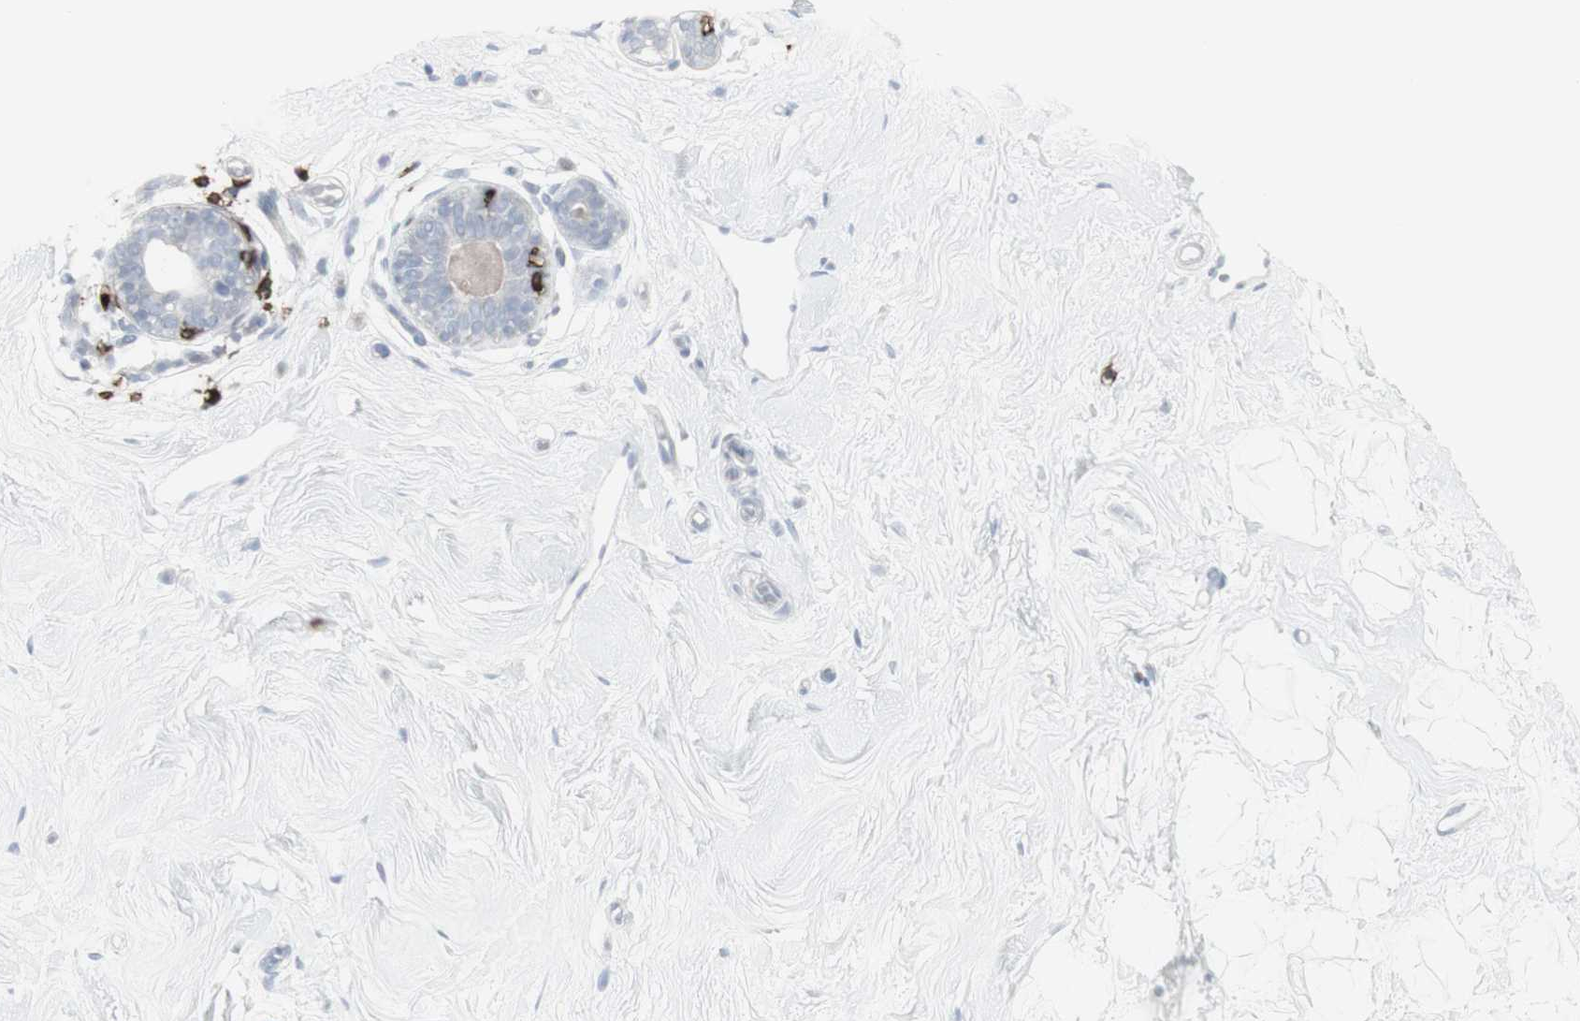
{"staining": {"intensity": "negative", "quantity": "none", "location": "none"}, "tissue": "breast", "cell_type": "Adipocytes", "image_type": "normal", "snomed": [{"axis": "morphology", "description": "Normal tissue, NOS"}, {"axis": "topography", "description": "Breast"}], "caption": "IHC photomicrograph of unremarkable breast stained for a protein (brown), which reveals no positivity in adipocytes. (Immunohistochemistry, brightfield microscopy, high magnification).", "gene": "CD247", "patient": {"sex": "female", "age": 23}}